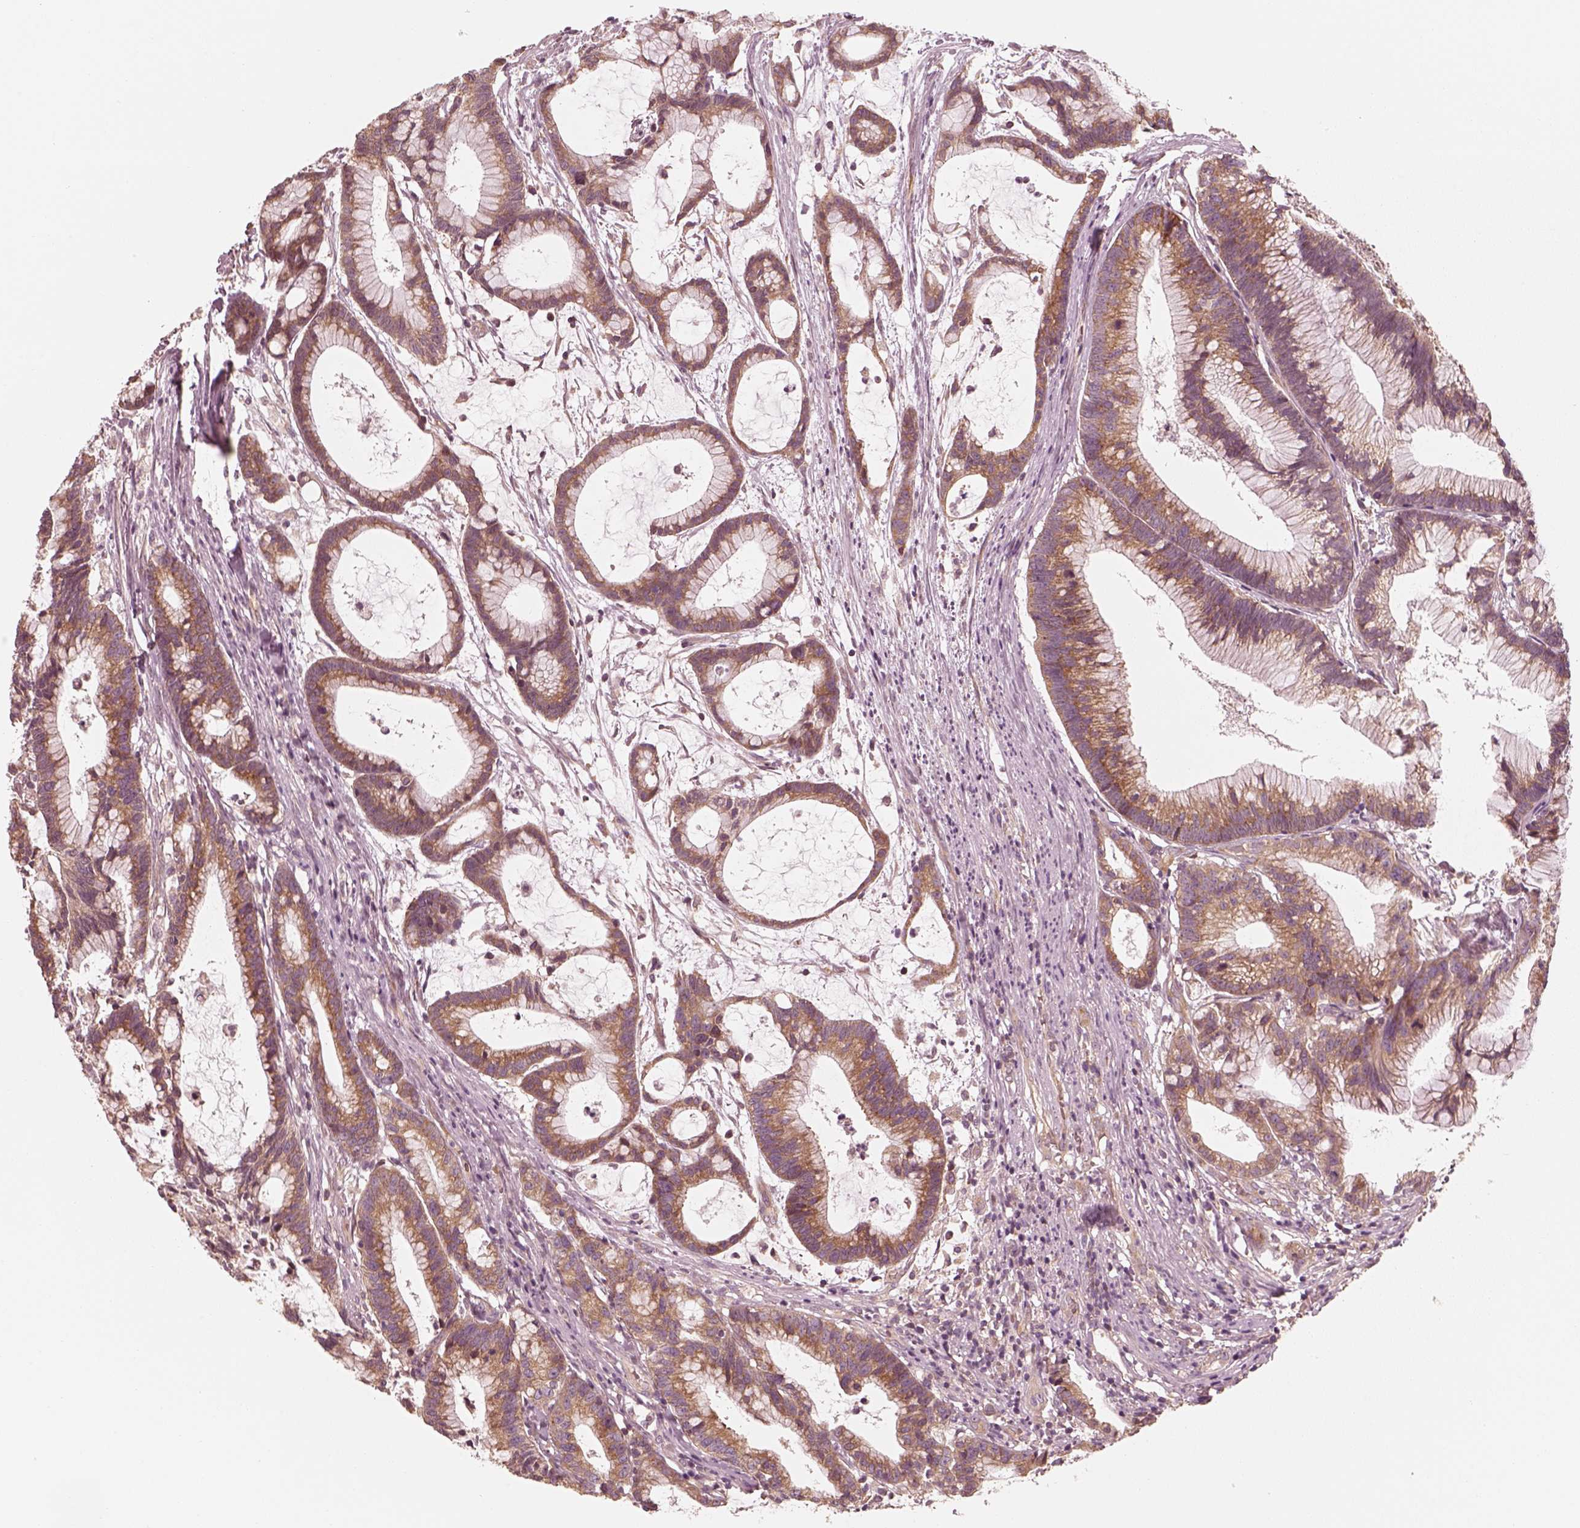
{"staining": {"intensity": "moderate", "quantity": ">75%", "location": "cytoplasmic/membranous"}, "tissue": "colorectal cancer", "cell_type": "Tumor cells", "image_type": "cancer", "snomed": [{"axis": "morphology", "description": "Adenocarcinoma, NOS"}, {"axis": "topography", "description": "Colon"}], "caption": "Human adenocarcinoma (colorectal) stained with a protein marker exhibits moderate staining in tumor cells.", "gene": "CNOT2", "patient": {"sex": "female", "age": 78}}